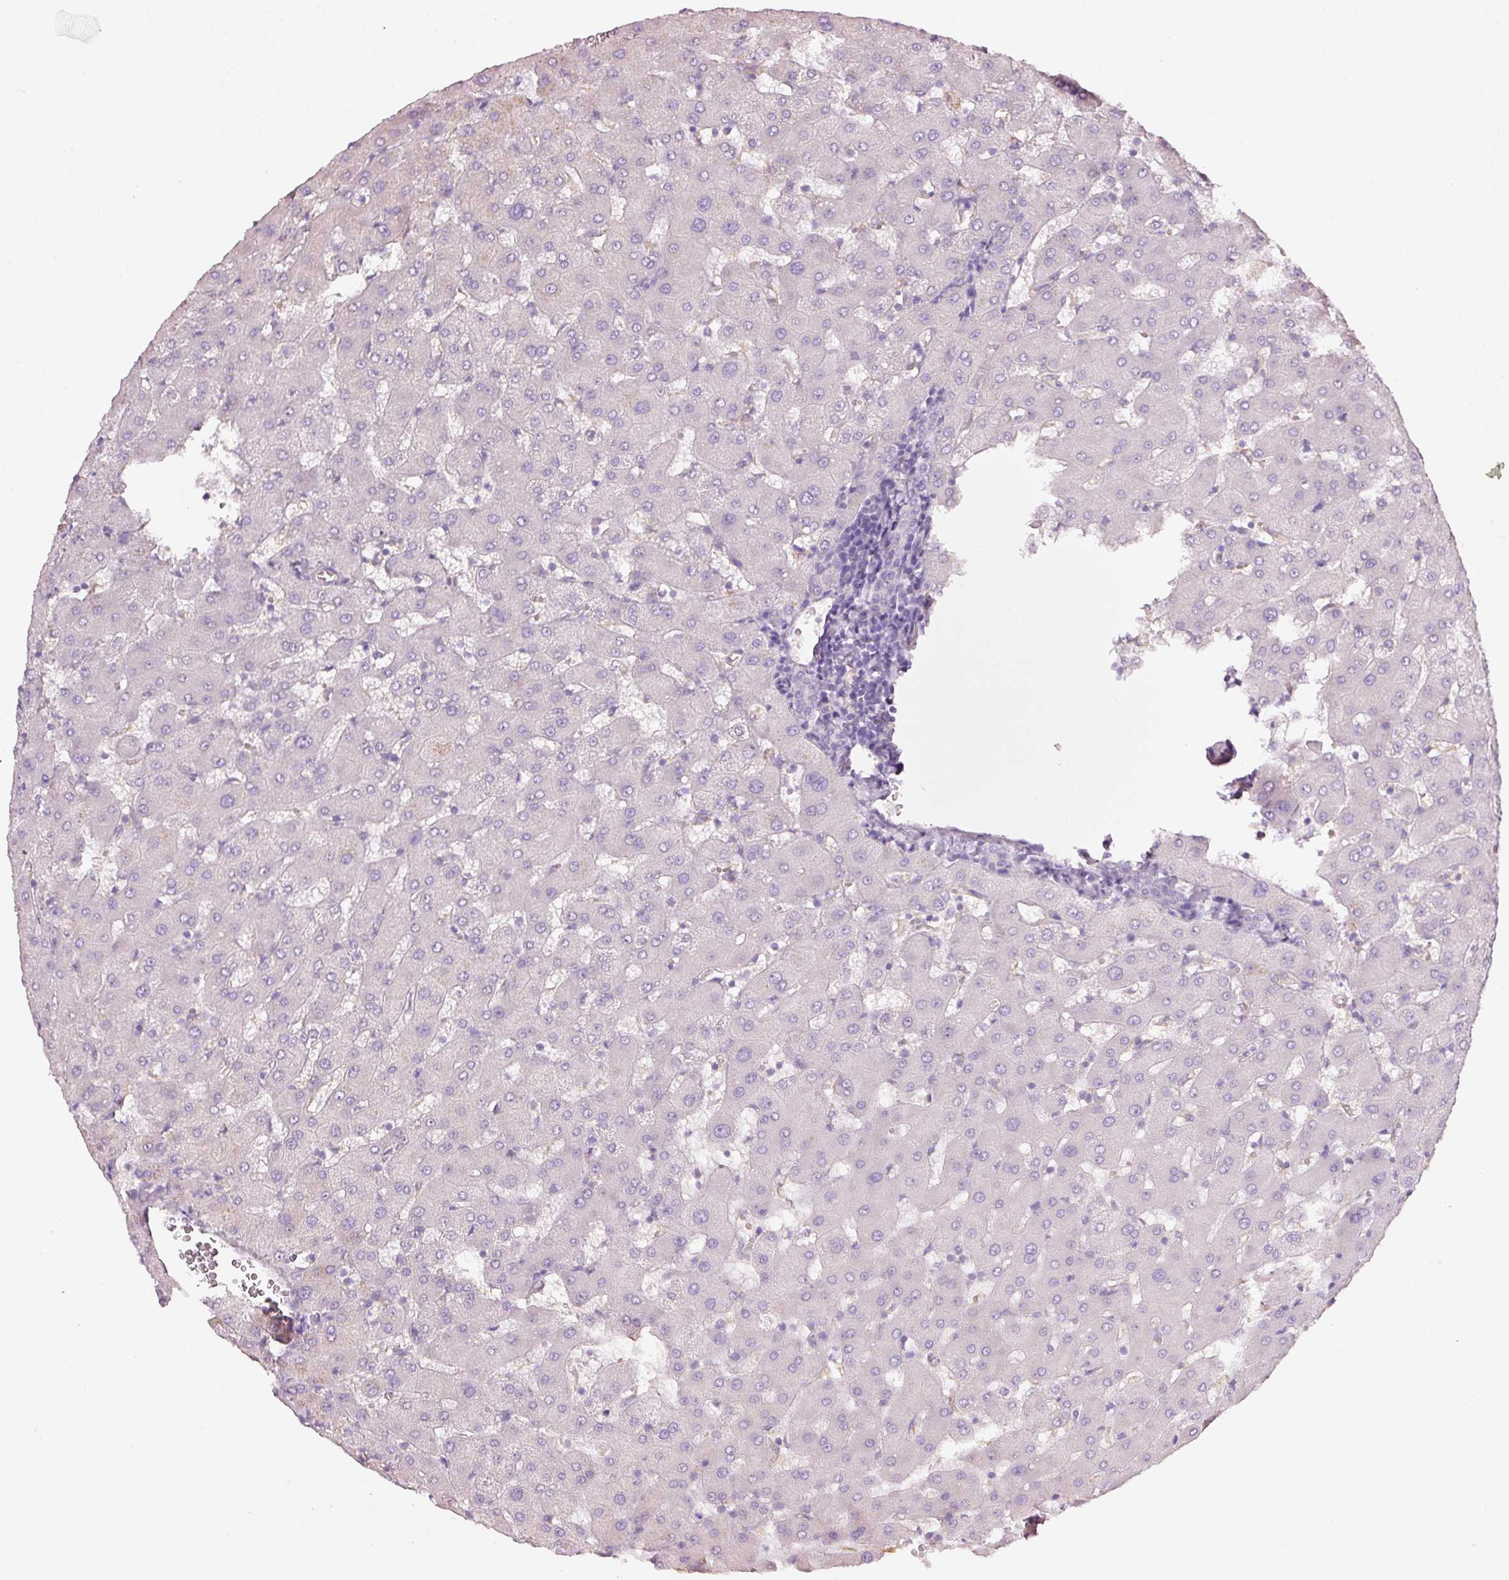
{"staining": {"intensity": "negative", "quantity": "none", "location": "none"}, "tissue": "liver", "cell_type": "Cholangiocytes", "image_type": "normal", "snomed": [{"axis": "morphology", "description": "Normal tissue, NOS"}, {"axis": "topography", "description": "Liver"}], "caption": "This photomicrograph is of unremarkable liver stained with immunohistochemistry (IHC) to label a protein in brown with the nuclei are counter-stained blue. There is no expression in cholangiocytes.", "gene": "GCG", "patient": {"sex": "female", "age": 63}}